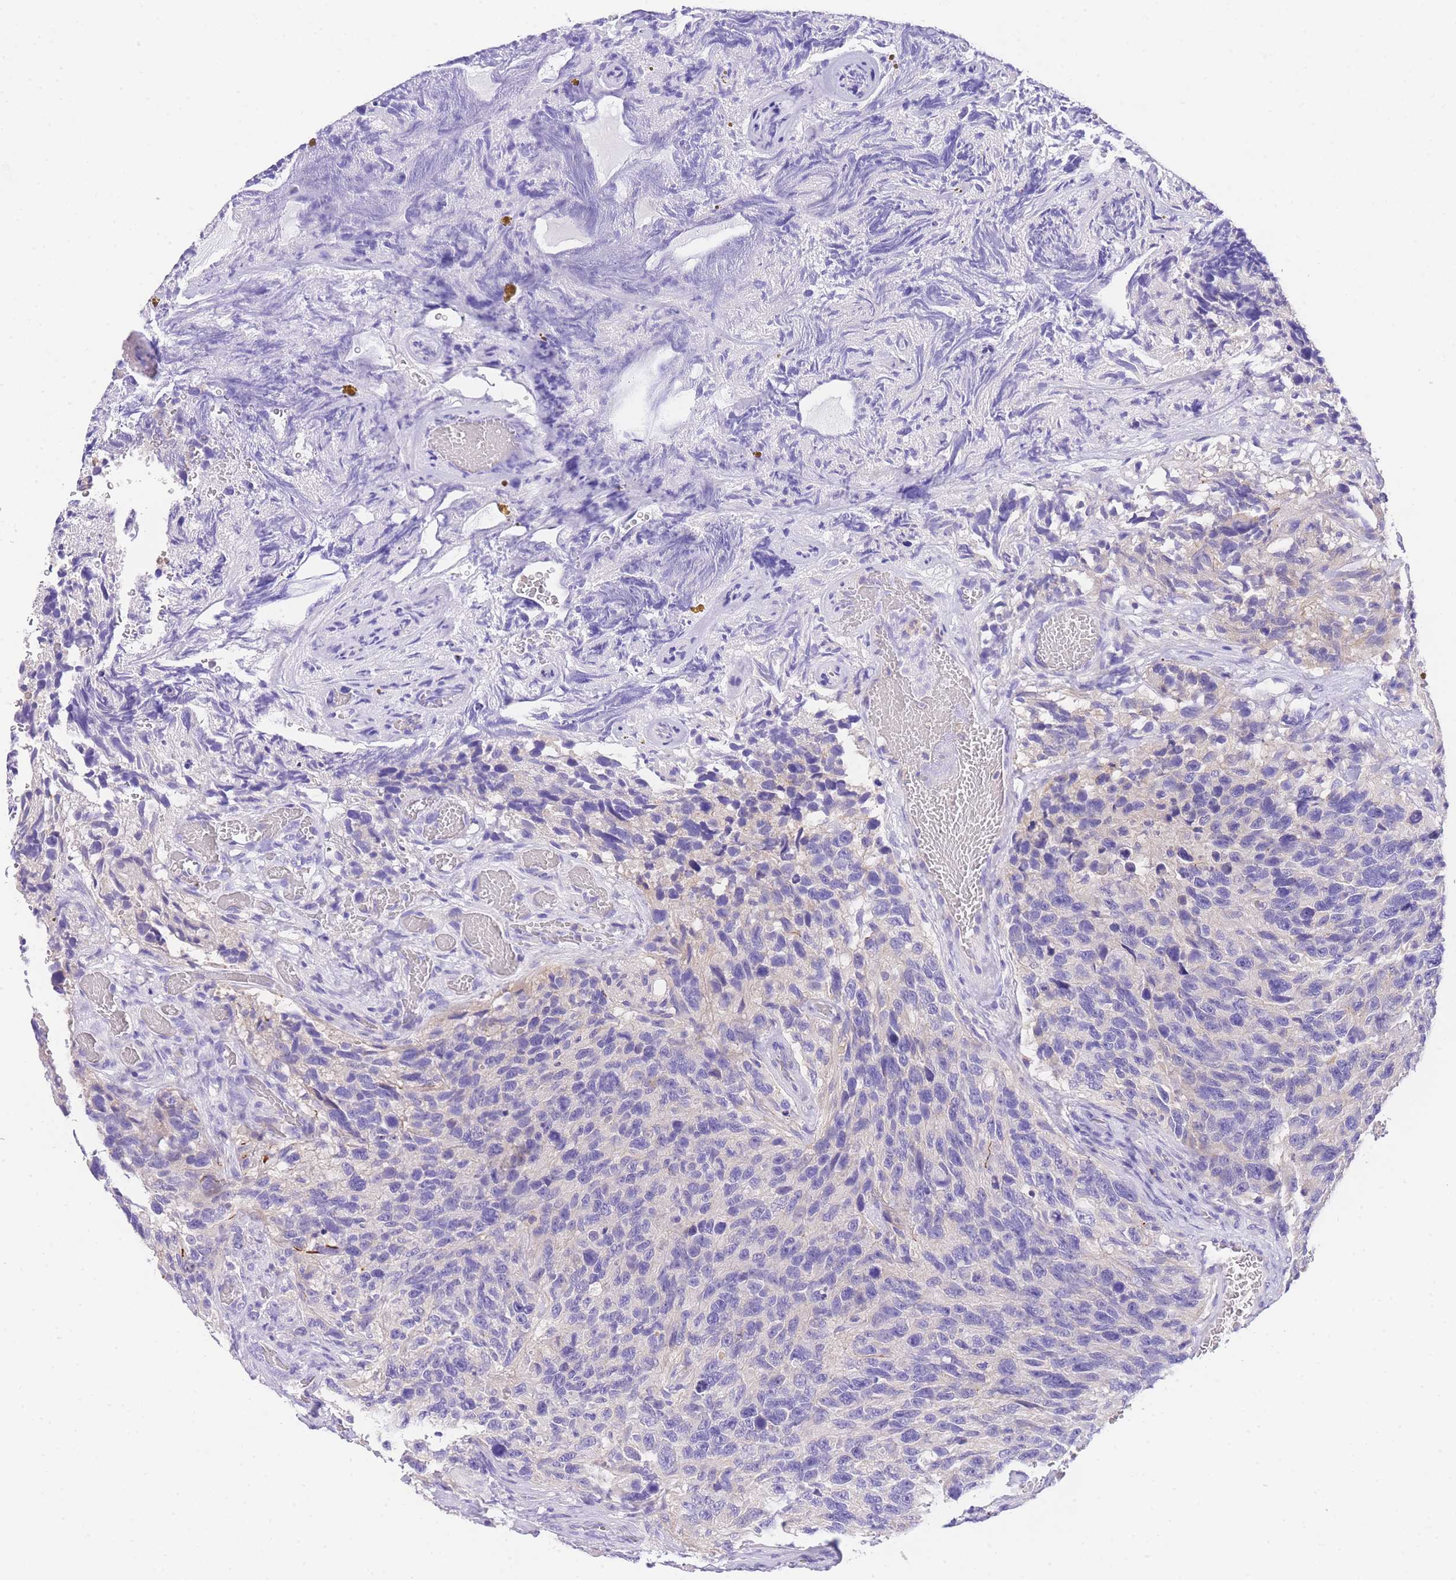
{"staining": {"intensity": "negative", "quantity": "none", "location": "none"}, "tissue": "glioma", "cell_type": "Tumor cells", "image_type": "cancer", "snomed": [{"axis": "morphology", "description": "Glioma, malignant, High grade"}, {"axis": "topography", "description": "Brain"}], "caption": "IHC image of neoplastic tissue: human glioma stained with DAB (3,3'-diaminobenzidine) exhibits no significant protein staining in tumor cells.", "gene": "EPN2", "patient": {"sex": "male", "age": 69}}